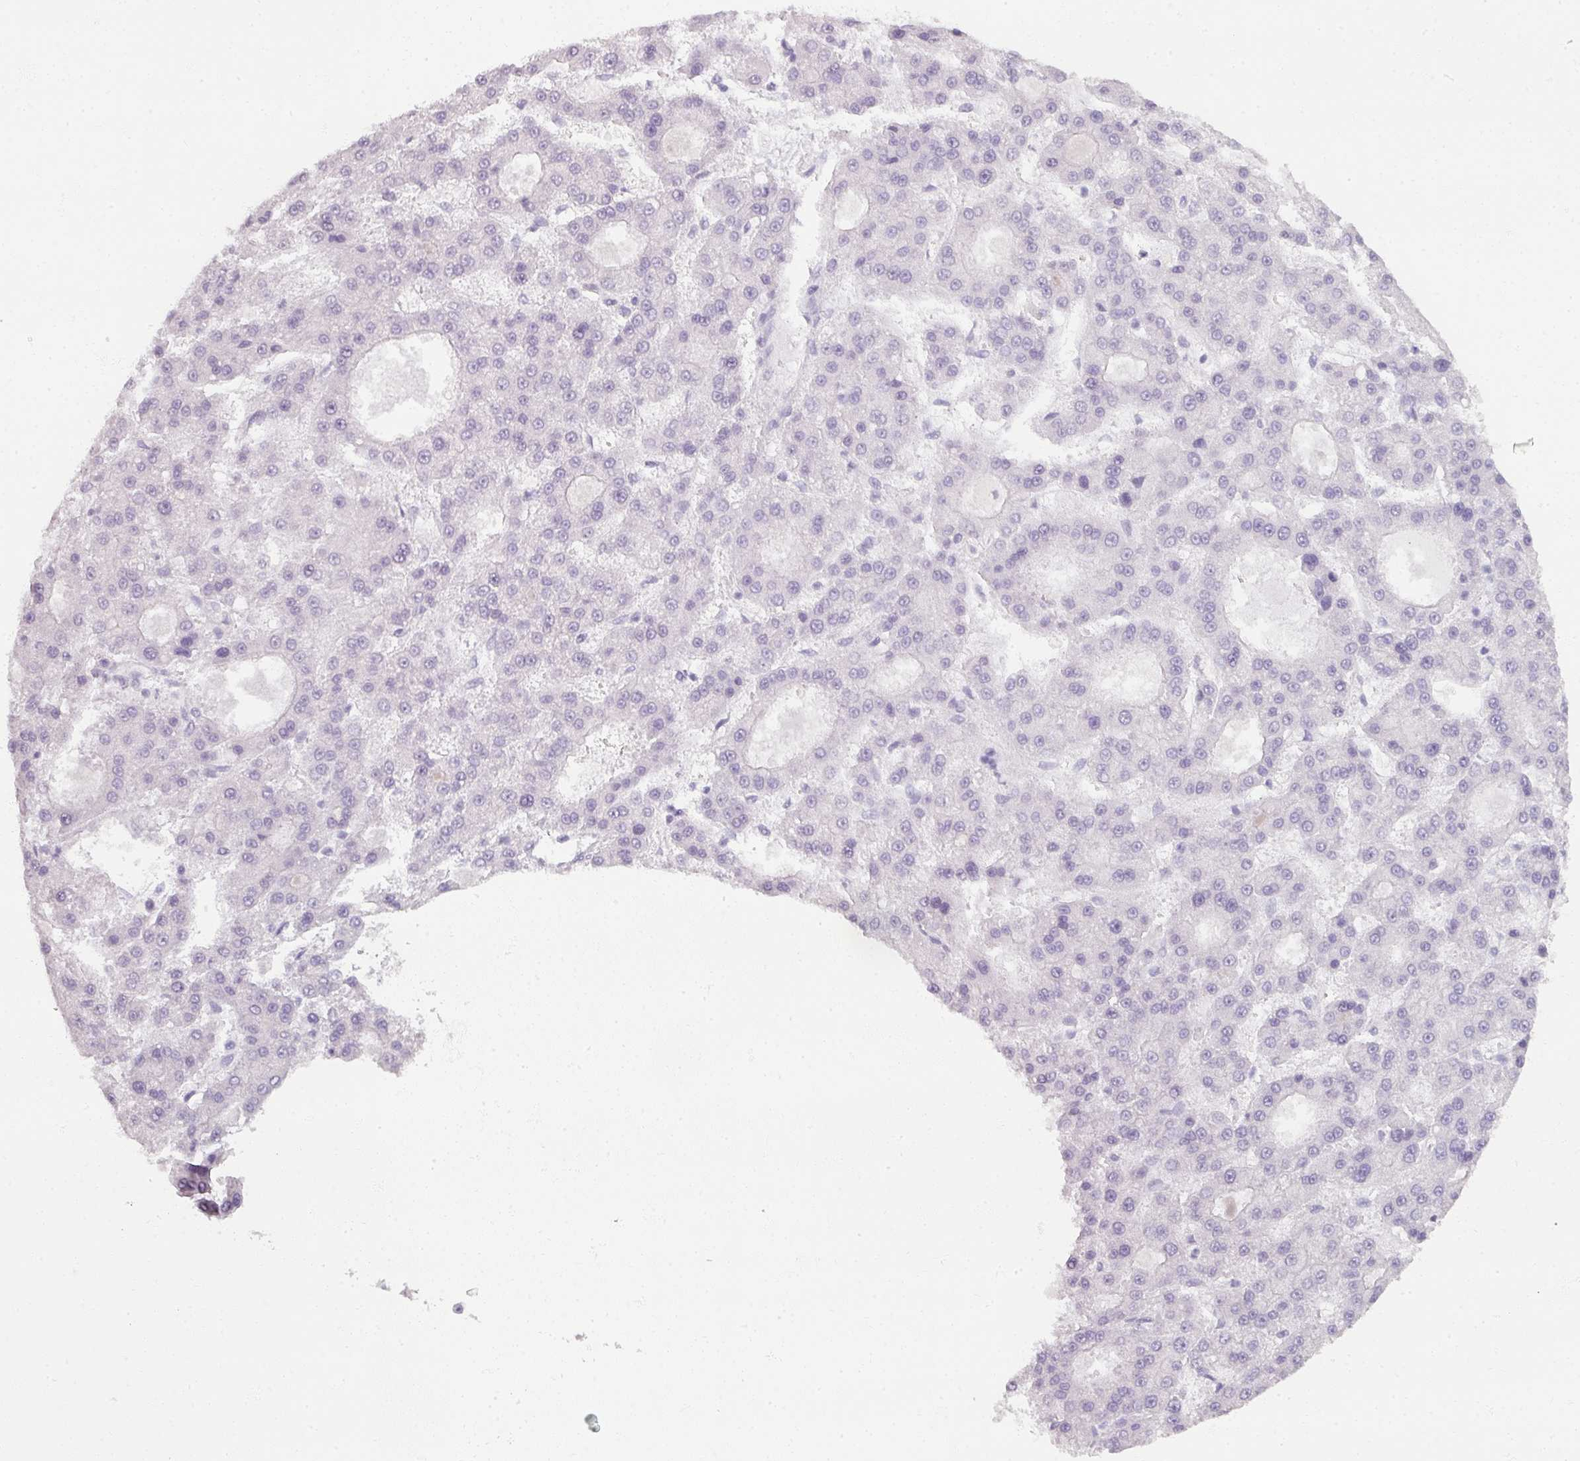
{"staining": {"intensity": "negative", "quantity": "none", "location": "none"}, "tissue": "liver cancer", "cell_type": "Tumor cells", "image_type": "cancer", "snomed": [{"axis": "morphology", "description": "Carcinoma, Hepatocellular, NOS"}, {"axis": "topography", "description": "Liver"}], "caption": "A histopathology image of human hepatocellular carcinoma (liver) is negative for staining in tumor cells. Brightfield microscopy of immunohistochemistry (IHC) stained with DAB (brown) and hematoxylin (blue), captured at high magnification.", "gene": "RFPL2", "patient": {"sex": "male", "age": 70}}